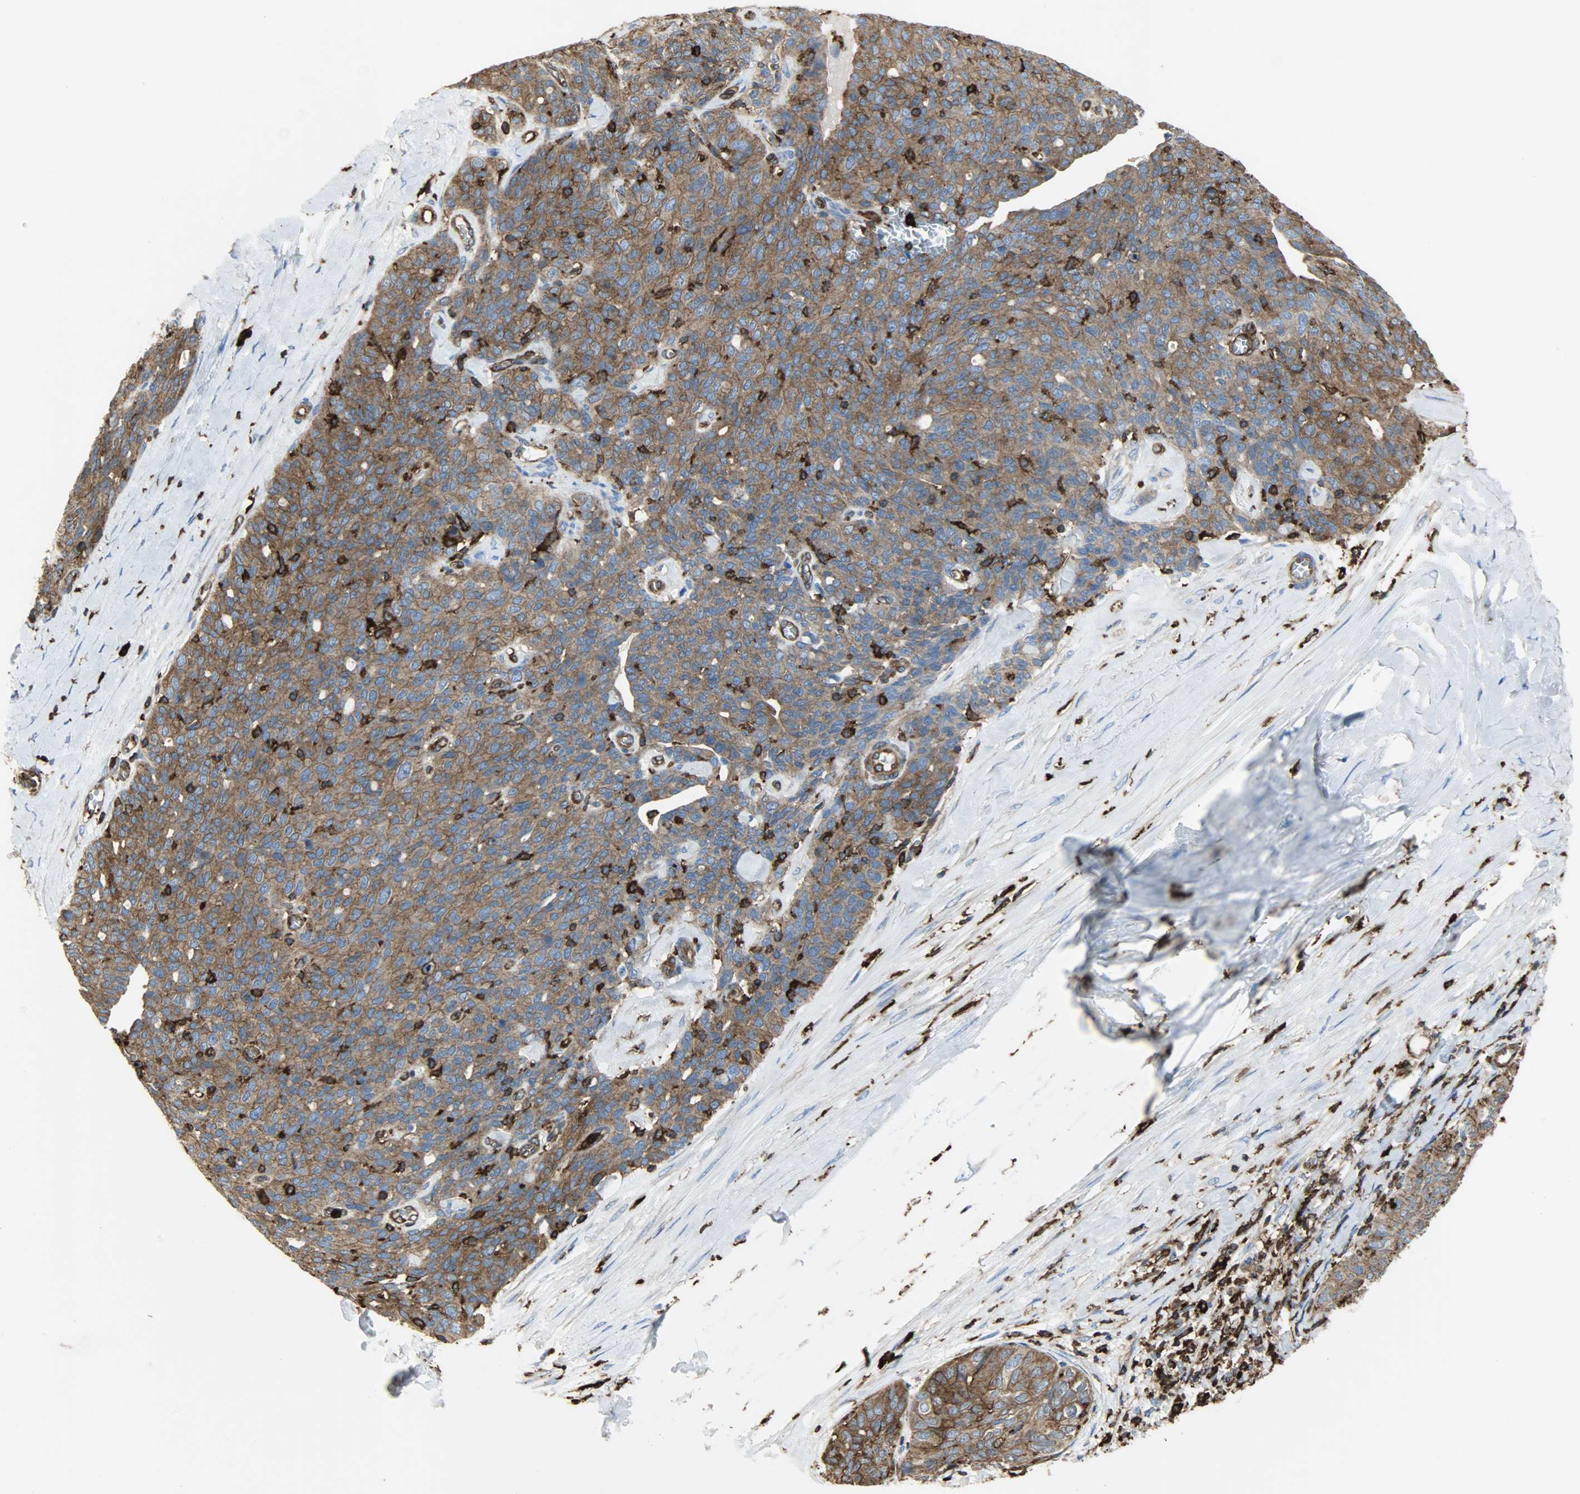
{"staining": {"intensity": "strong", "quantity": ">75%", "location": "cytoplasmic/membranous"}, "tissue": "ovarian cancer", "cell_type": "Tumor cells", "image_type": "cancer", "snomed": [{"axis": "morphology", "description": "Carcinoma, endometroid"}, {"axis": "topography", "description": "Ovary"}], "caption": "Immunohistochemistry (DAB (3,3'-diaminobenzidine)) staining of endometroid carcinoma (ovarian) shows strong cytoplasmic/membranous protein staining in approximately >75% of tumor cells.", "gene": "VASP", "patient": {"sex": "female", "age": 60}}